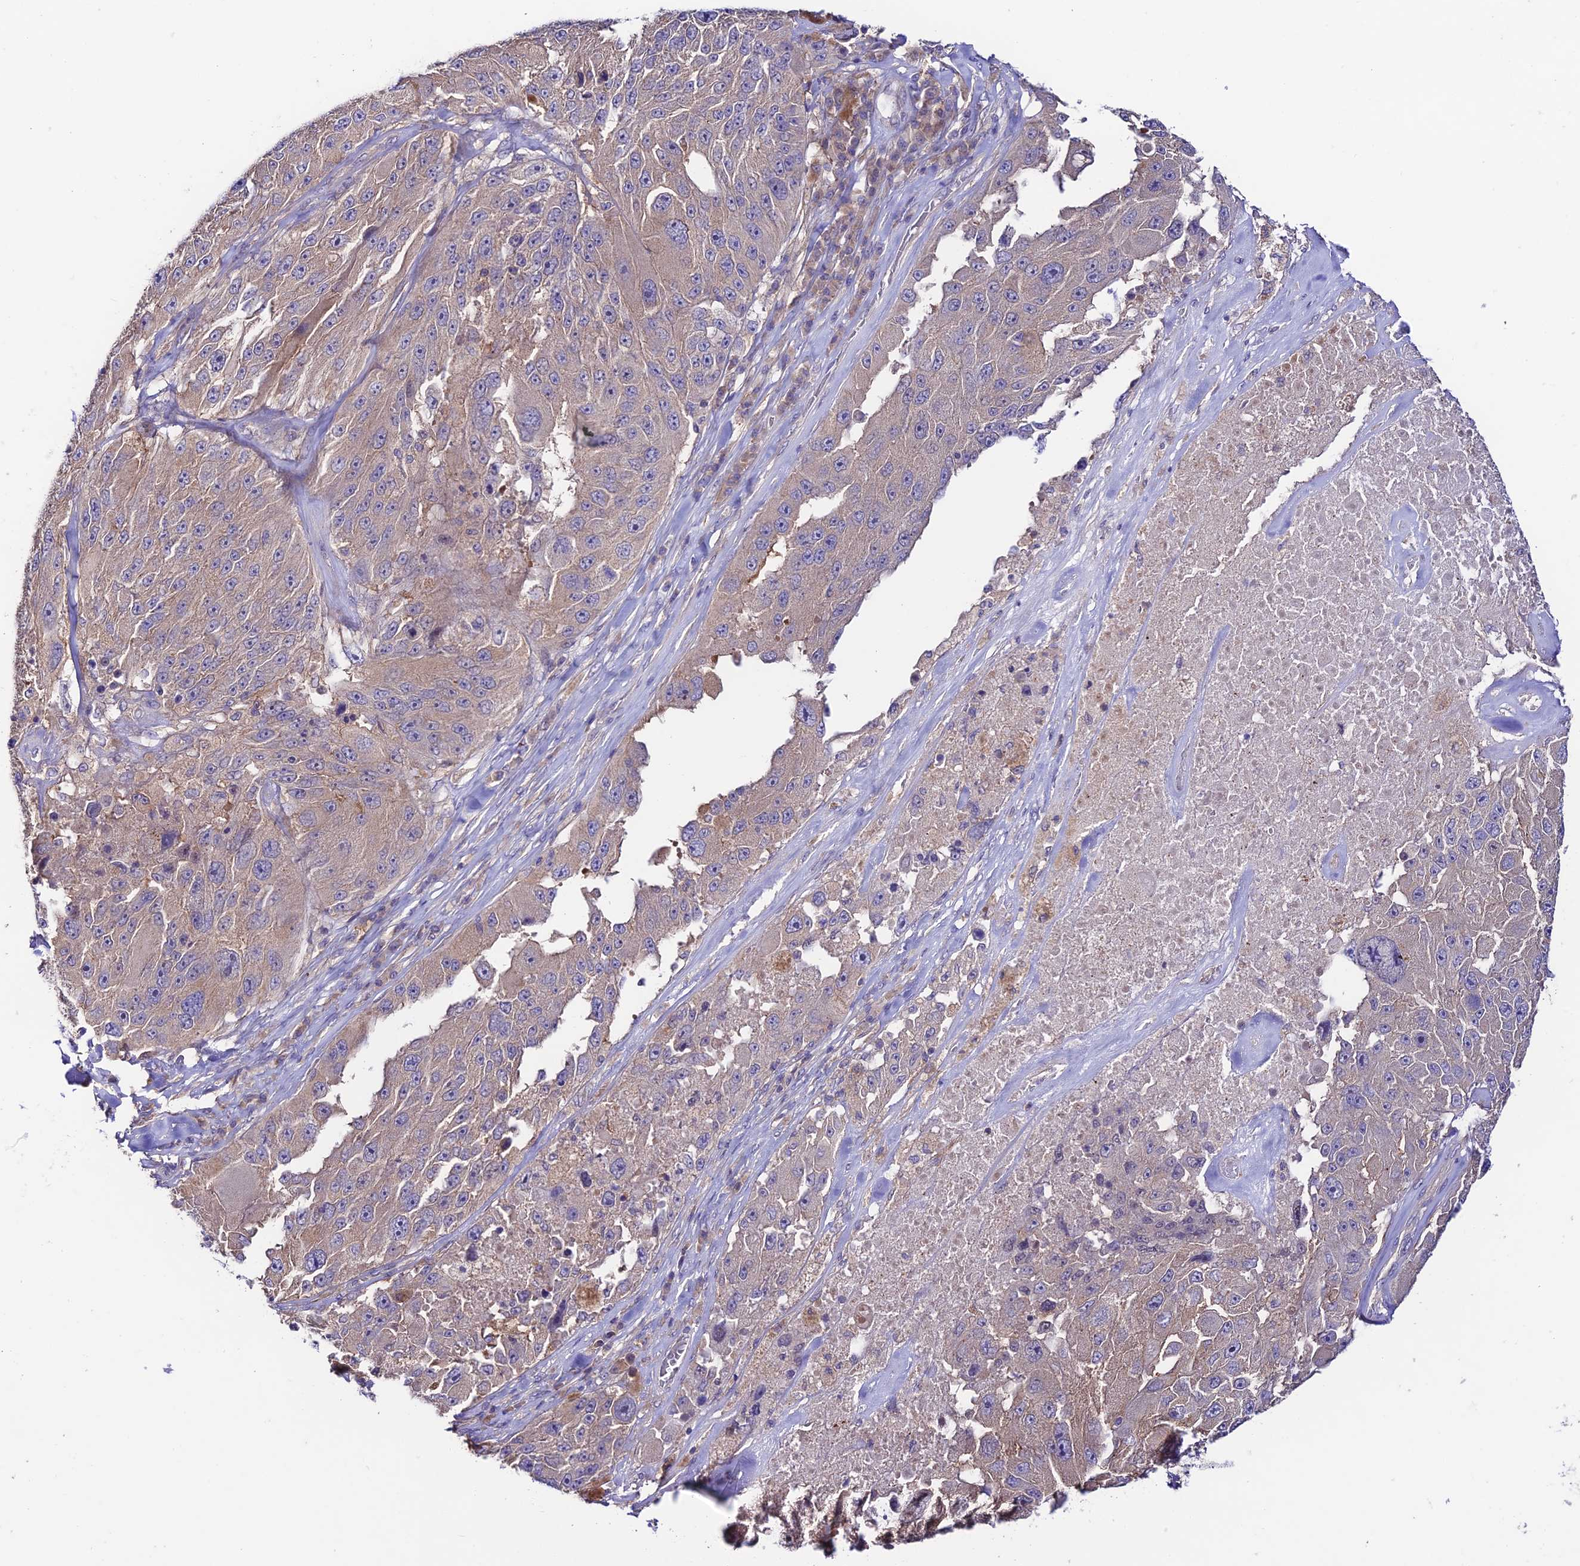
{"staining": {"intensity": "weak", "quantity": "<25%", "location": "cytoplasmic/membranous"}, "tissue": "melanoma", "cell_type": "Tumor cells", "image_type": "cancer", "snomed": [{"axis": "morphology", "description": "Malignant melanoma, Metastatic site"}, {"axis": "topography", "description": "Lymph node"}], "caption": "Immunohistochemistry (IHC) of malignant melanoma (metastatic site) demonstrates no staining in tumor cells.", "gene": "BRME1", "patient": {"sex": "male", "age": 62}}